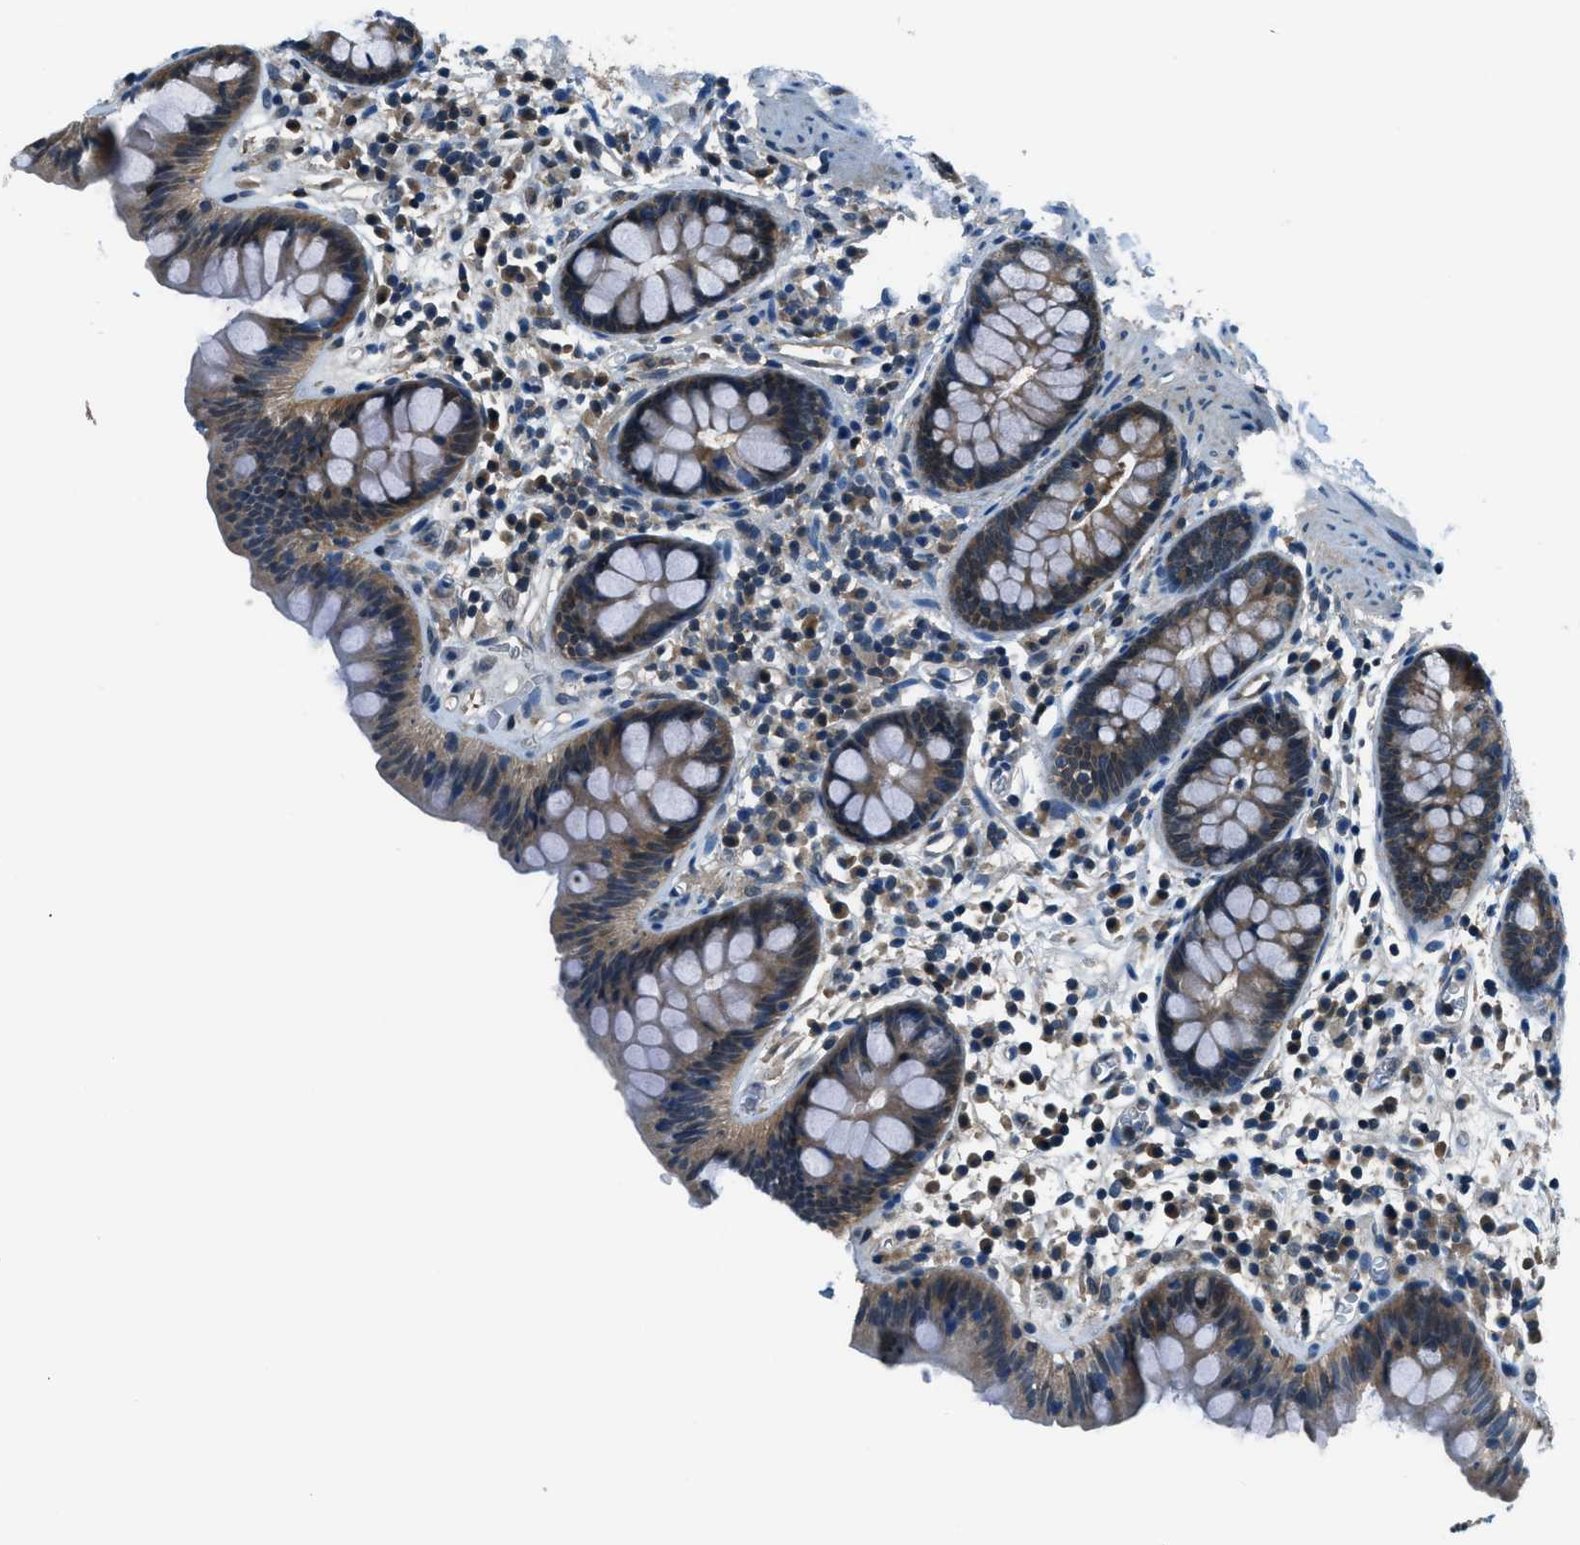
{"staining": {"intensity": "weak", "quantity": ">75%", "location": "cytoplasmic/membranous"}, "tissue": "colon", "cell_type": "Endothelial cells", "image_type": "normal", "snomed": [{"axis": "morphology", "description": "Normal tissue, NOS"}, {"axis": "topography", "description": "Colon"}], "caption": "Endothelial cells show low levels of weak cytoplasmic/membranous expression in about >75% of cells in normal human colon.", "gene": "HEBP2", "patient": {"sex": "female", "age": 80}}